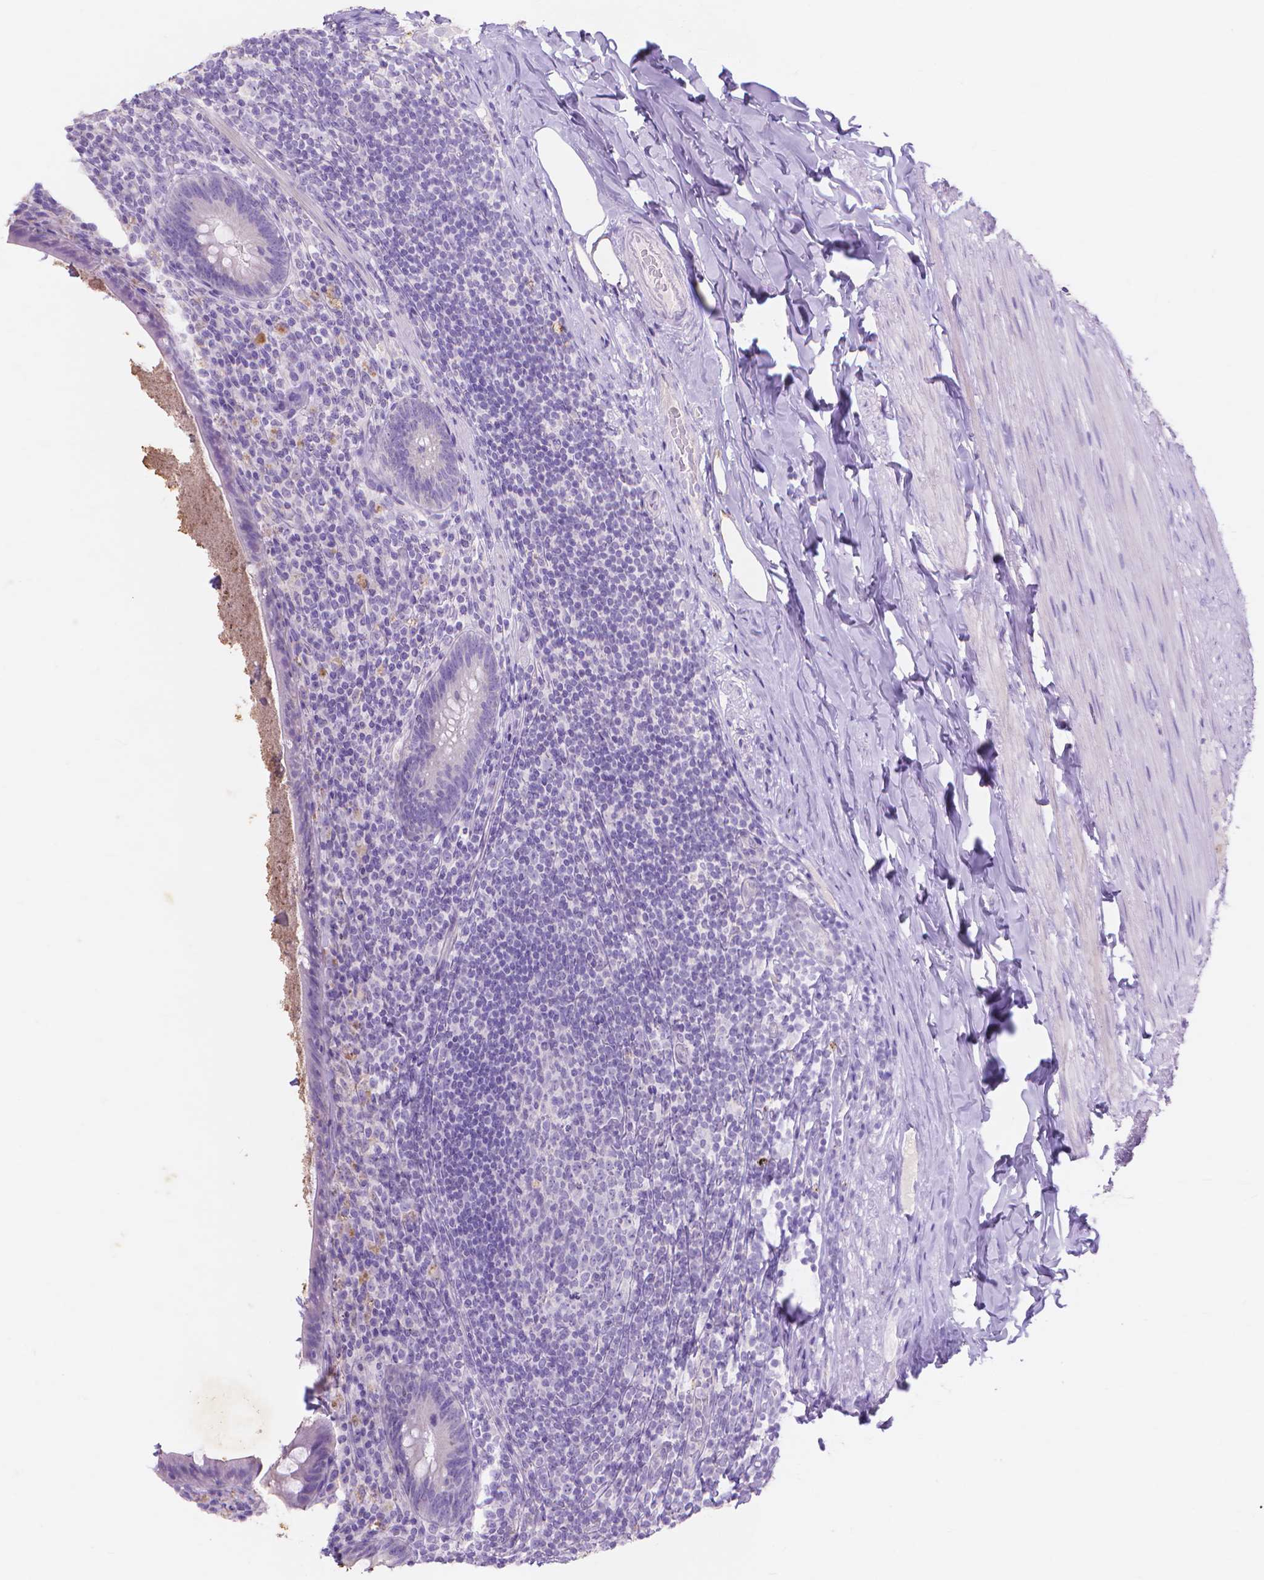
{"staining": {"intensity": "negative", "quantity": "none", "location": "none"}, "tissue": "appendix", "cell_type": "Glandular cells", "image_type": "normal", "snomed": [{"axis": "morphology", "description": "Normal tissue, NOS"}, {"axis": "topography", "description": "Appendix"}], "caption": "This image is of benign appendix stained with IHC to label a protein in brown with the nuclei are counter-stained blue. There is no expression in glandular cells.", "gene": "MMP11", "patient": {"sex": "male", "age": 47}}